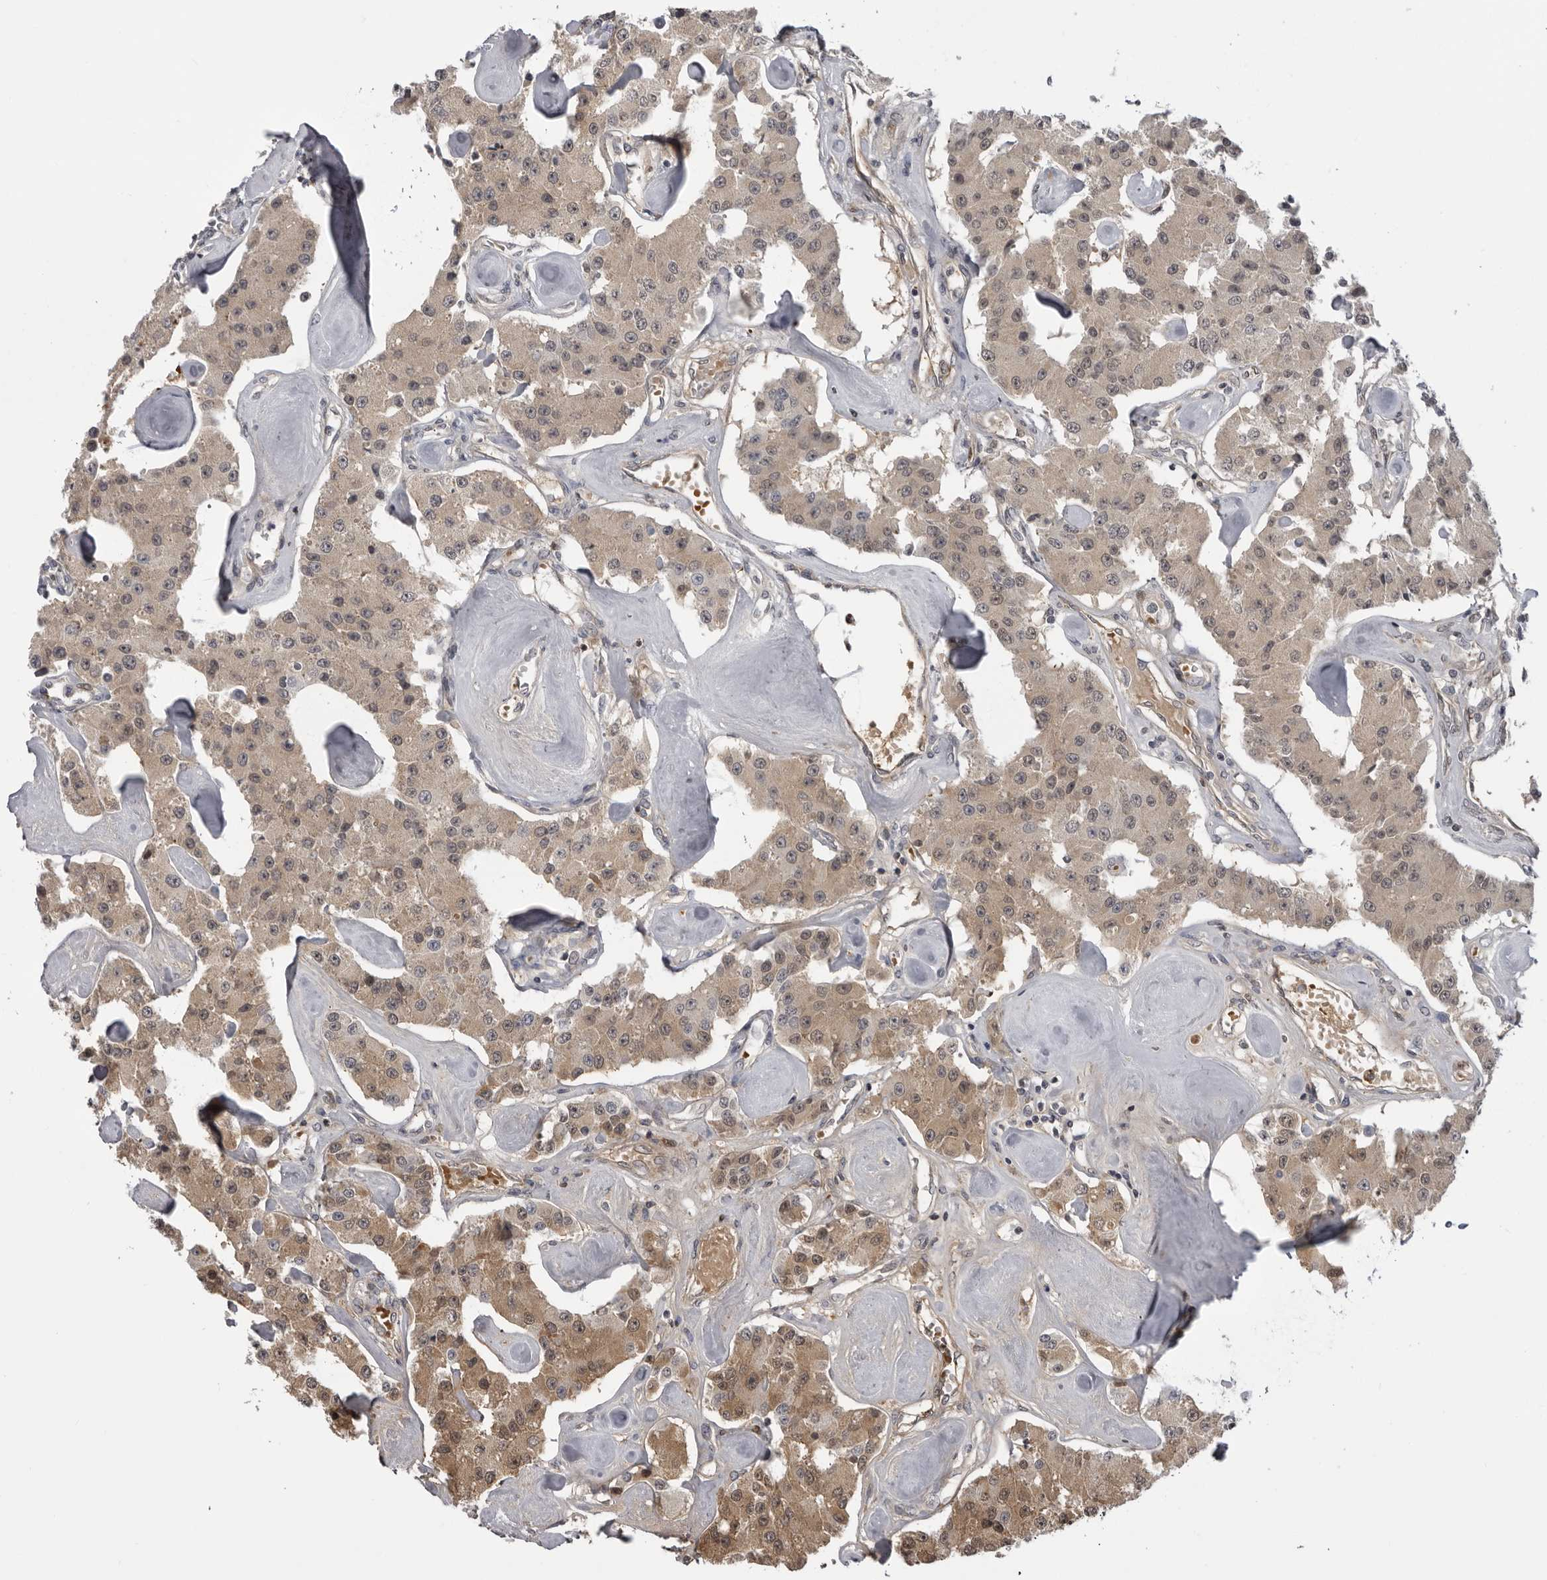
{"staining": {"intensity": "moderate", "quantity": "25%-75%", "location": "cytoplasmic/membranous,nuclear"}, "tissue": "carcinoid", "cell_type": "Tumor cells", "image_type": "cancer", "snomed": [{"axis": "morphology", "description": "Carcinoid, malignant, NOS"}, {"axis": "topography", "description": "Pancreas"}], "caption": "Protein expression analysis of malignant carcinoid exhibits moderate cytoplasmic/membranous and nuclear staining in about 25%-75% of tumor cells.", "gene": "PLEKHF2", "patient": {"sex": "male", "age": 41}}